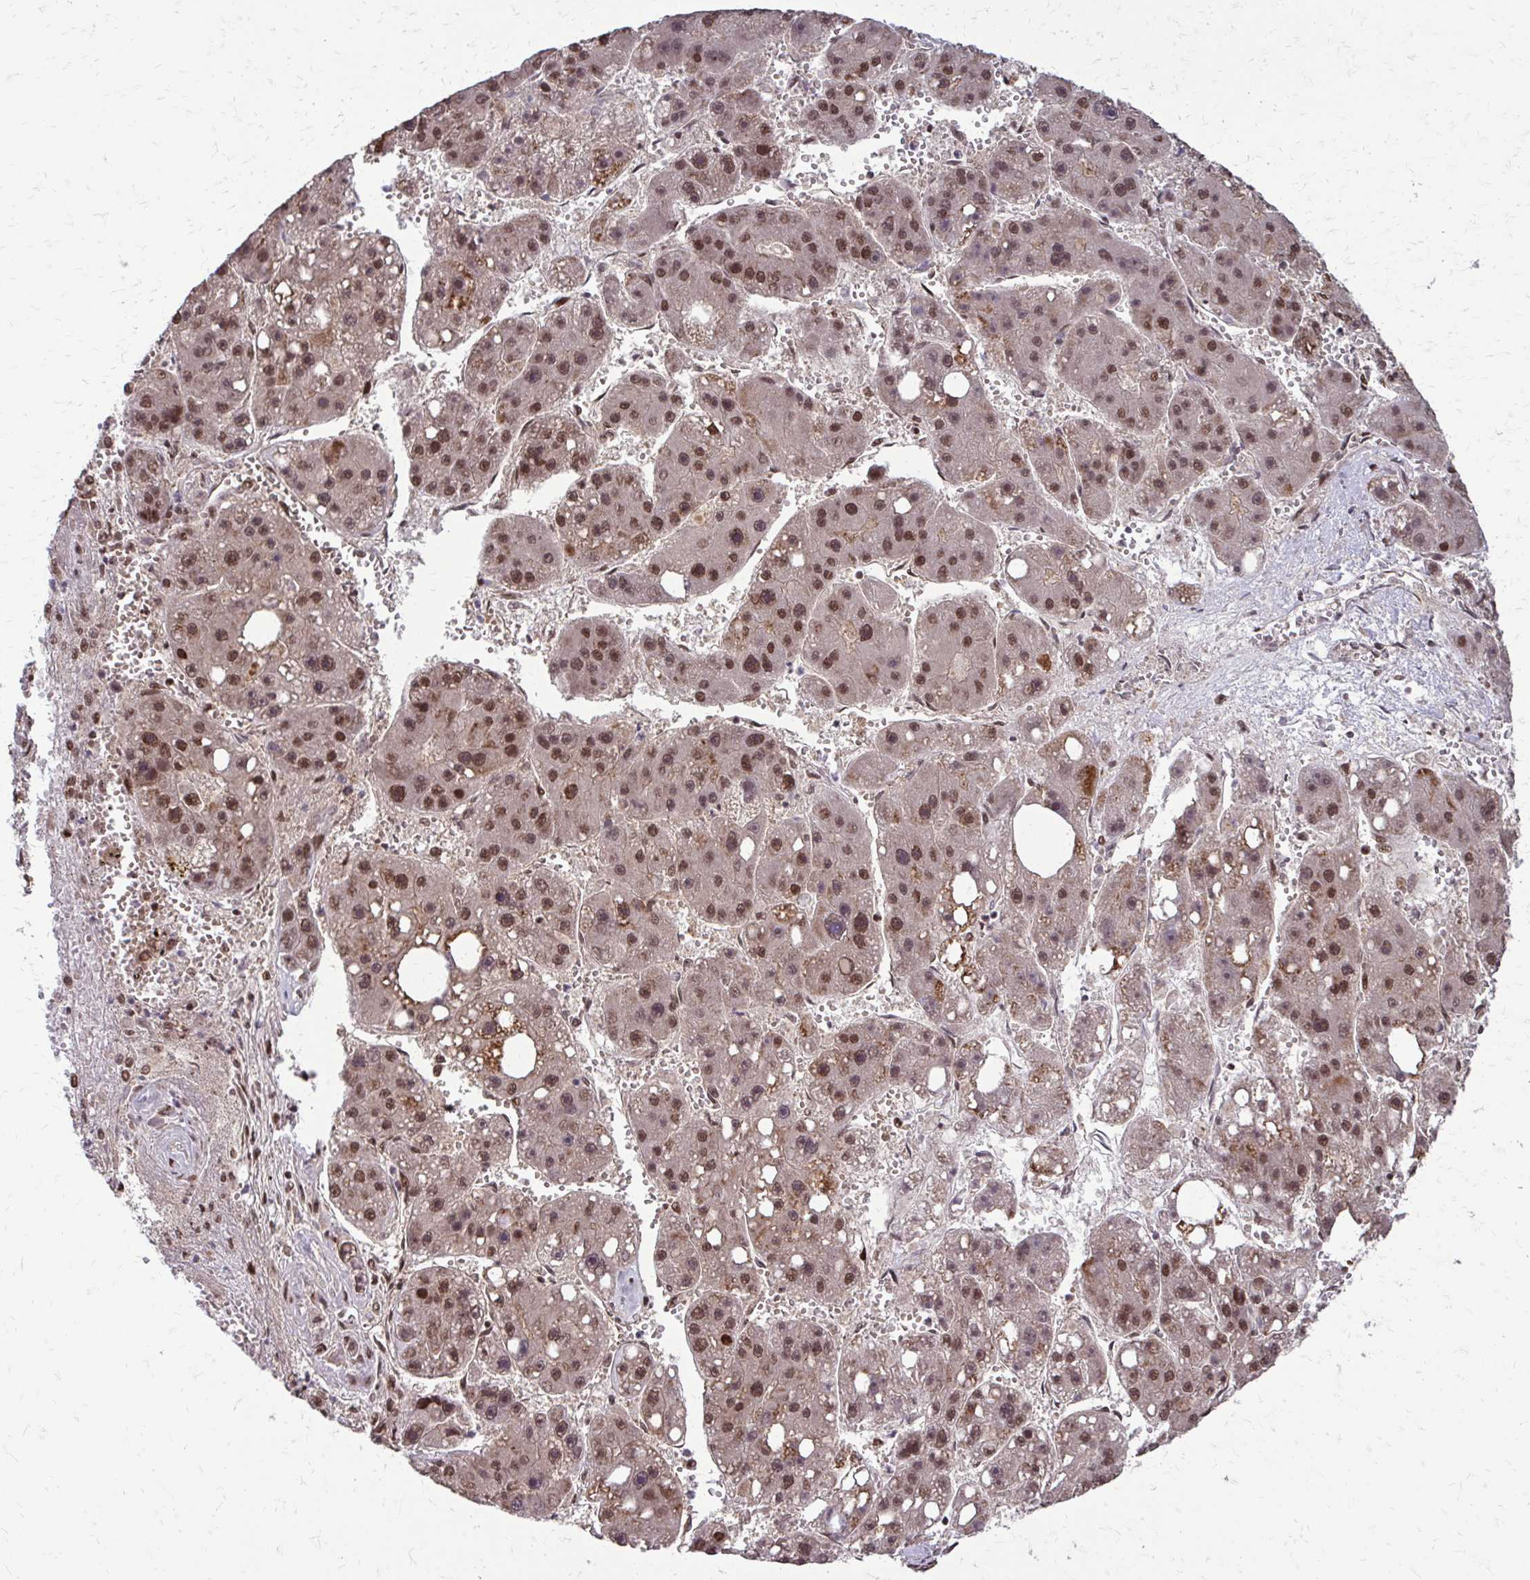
{"staining": {"intensity": "moderate", "quantity": ">75%", "location": "nuclear"}, "tissue": "liver cancer", "cell_type": "Tumor cells", "image_type": "cancer", "snomed": [{"axis": "morphology", "description": "Carcinoma, Hepatocellular, NOS"}, {"axis": "topography", "description": "Liver"}], "caption": "Protein analysis of liver hepatocellular carcinoma tissue demonstrates moderate nuclear staining in approximately >75% of tumor cells.", "gene": "SS18", "patient": {"sex": "female", "age": 61}}